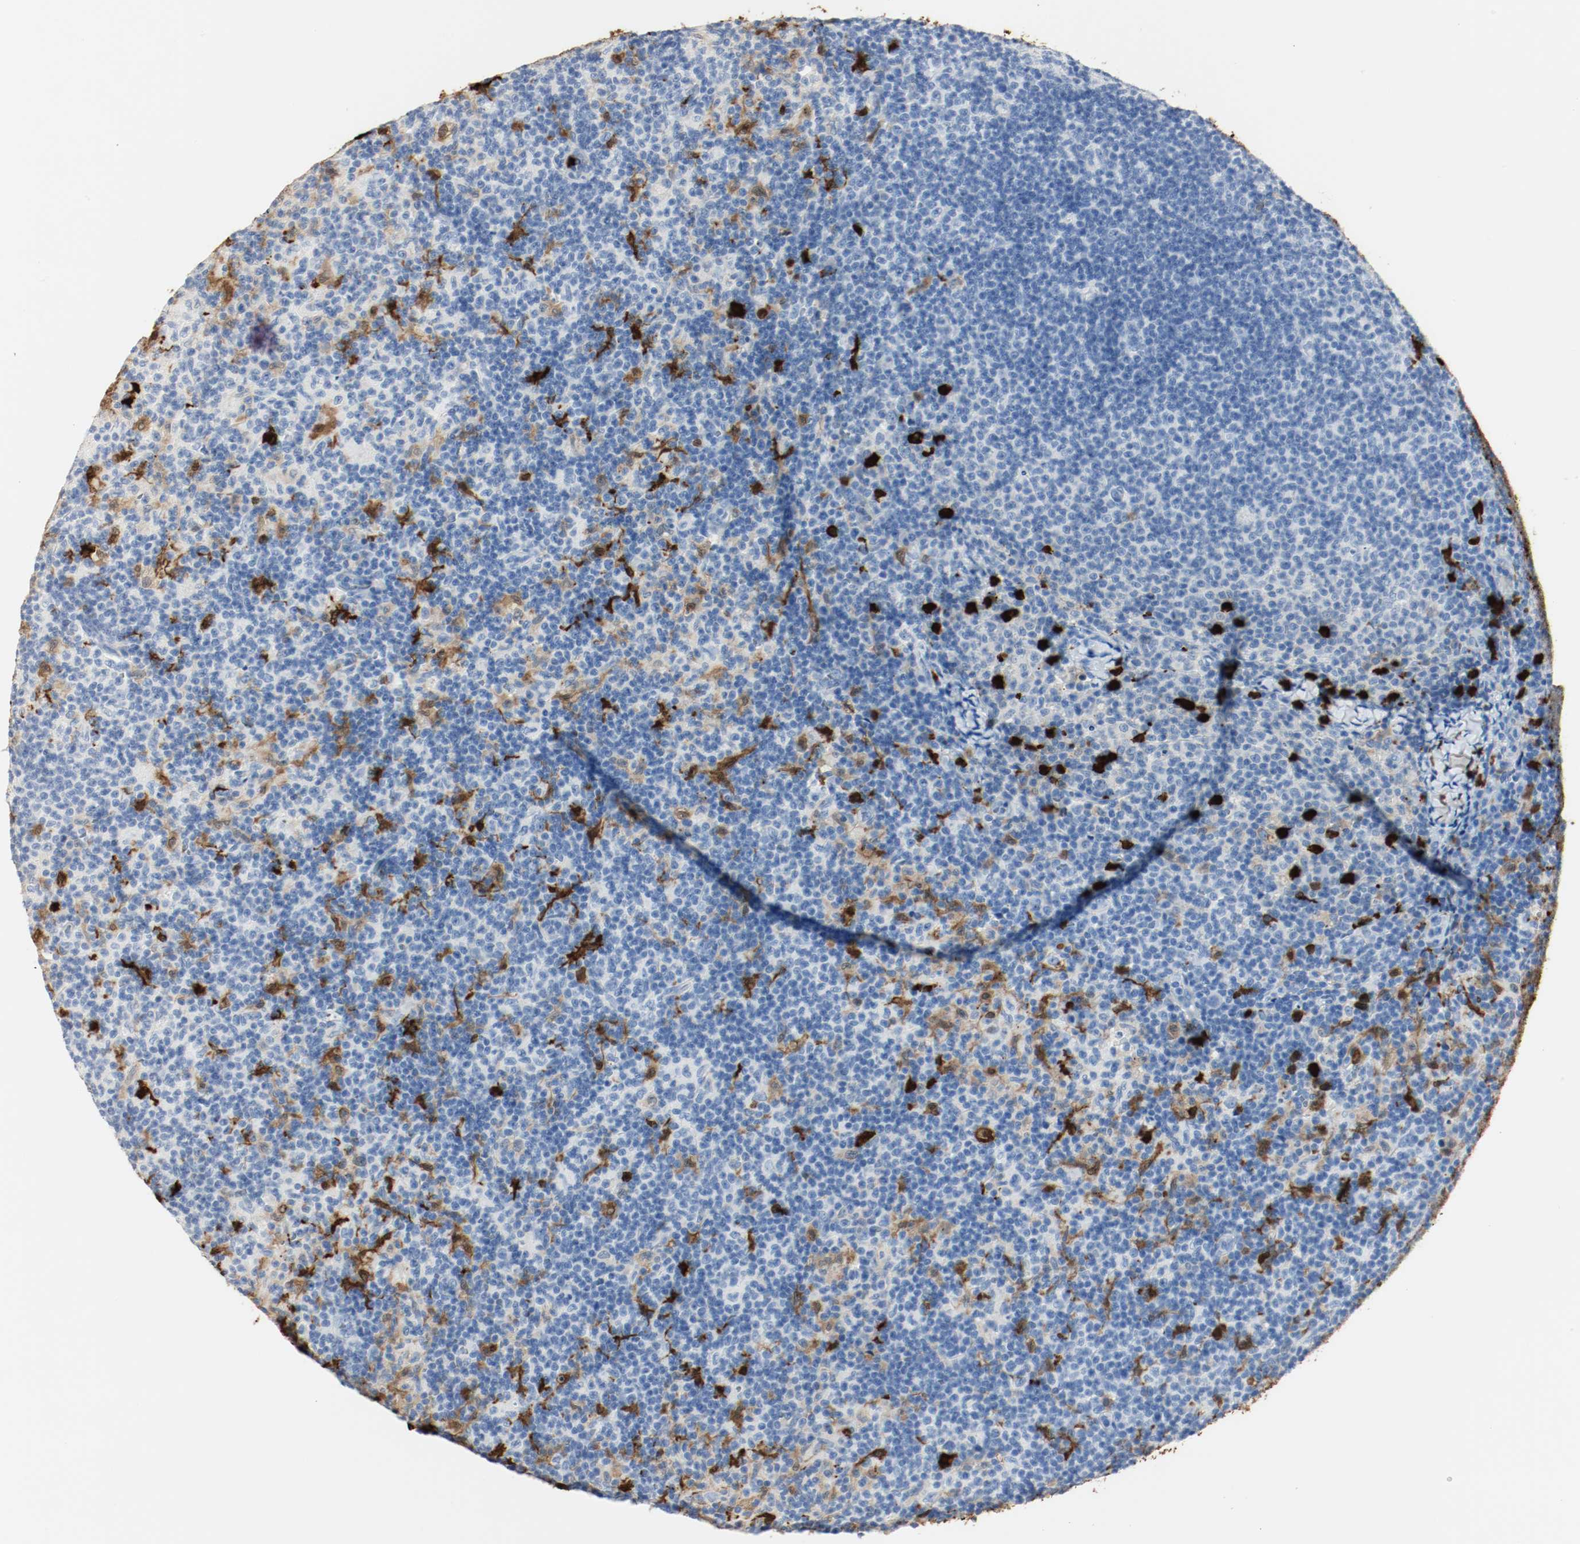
{"staining": {"intensity": "negative", "quantity": "none", "location": "none"}, "tissue": "lymph node", "cell_type": "Germinal center cells", "image_type": "normal", "snomed": [{"axis": "morphology", "description": "Normal tissue, NOS"}, {"axis": "morphology", "description": "Inflammation, NOS"}, {"axis": "topography", "description": "Lymph node"}], "caption": "An IHC photomicrograph of normal lymph node is shown. There is no staining in germinal center cells of lymph node.", "gene": "S100A9", "patient": {"sex": "male", "age": 55}}